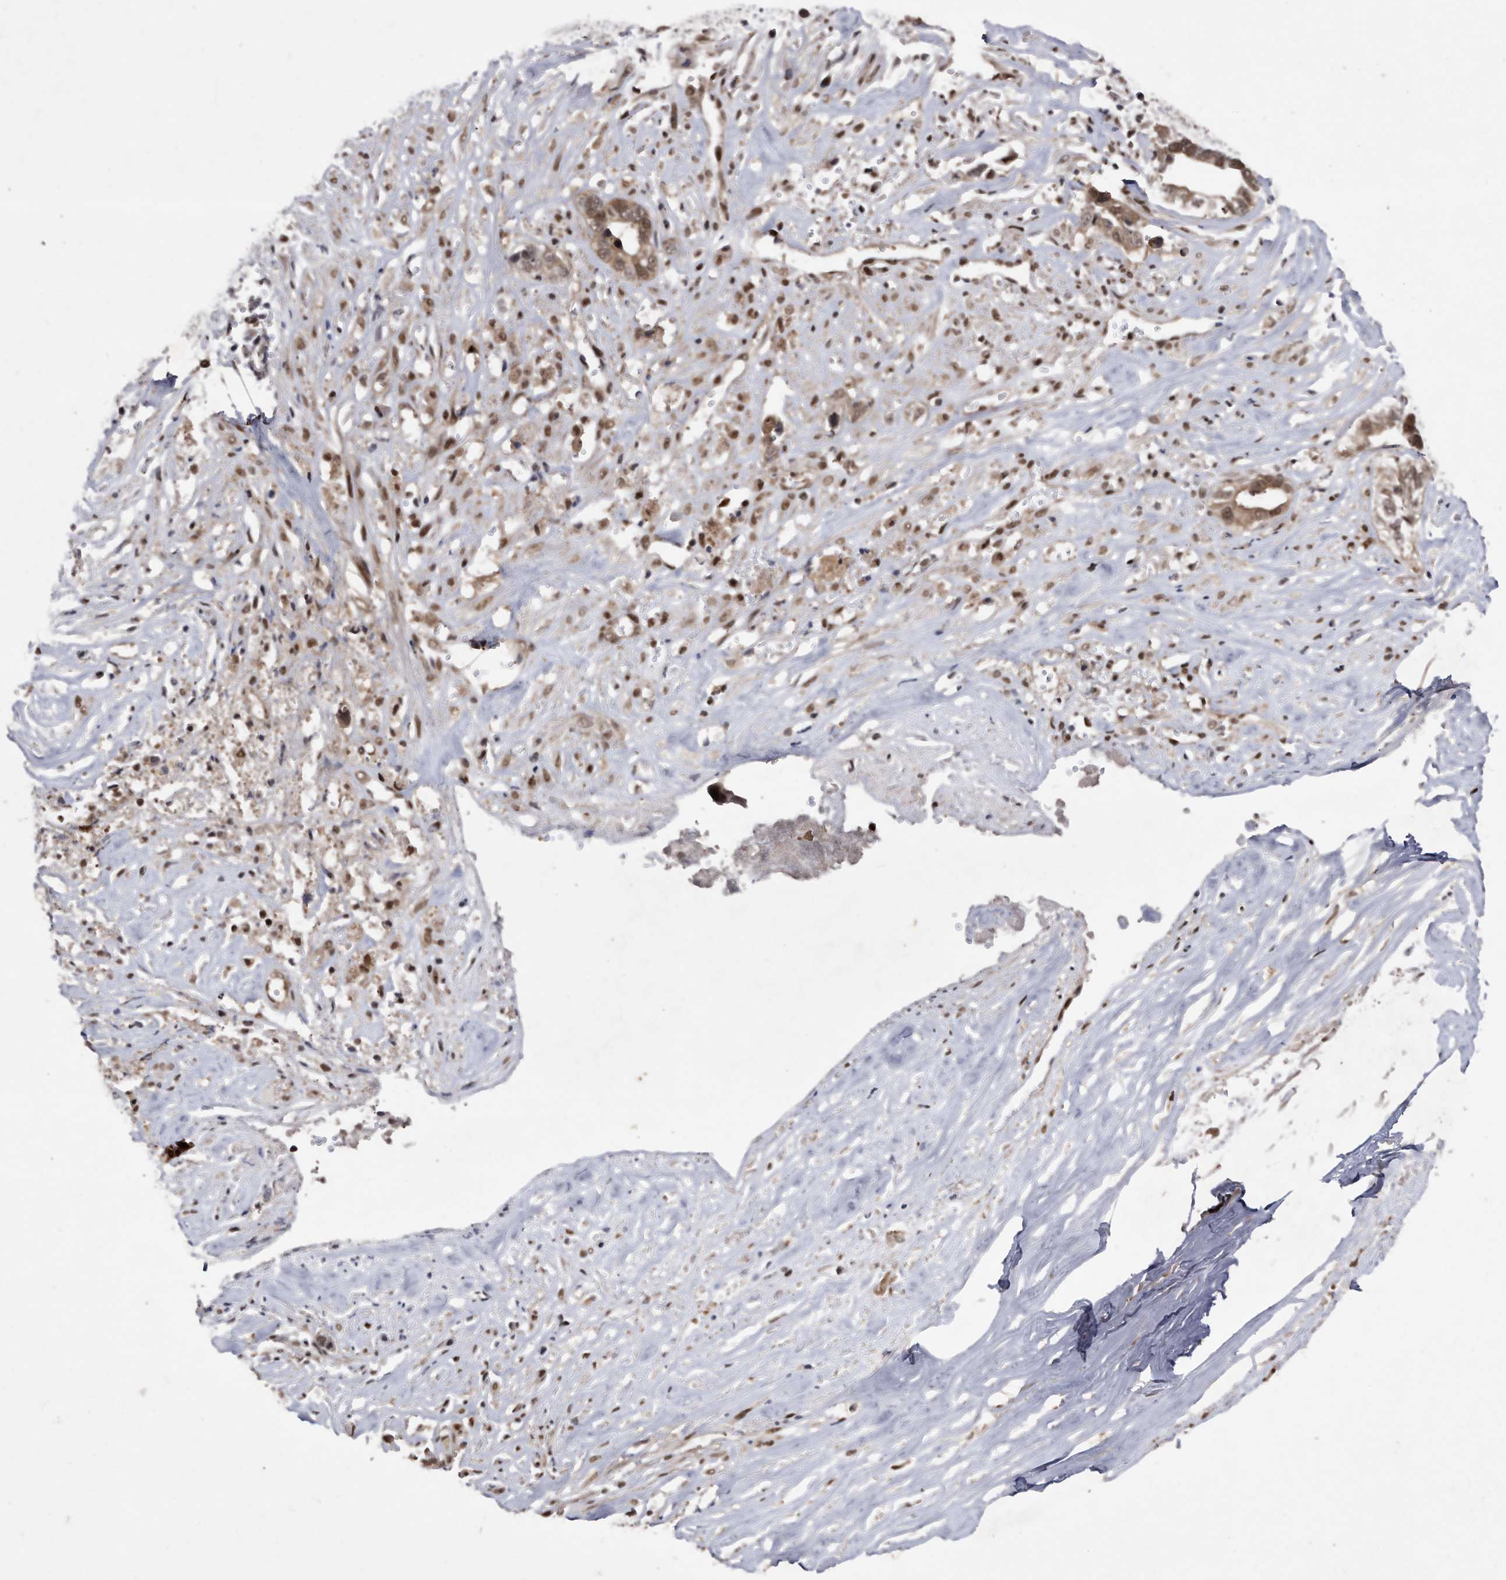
{"staining": {"intensity": "moderate", "quantity": ">75%", "location": "cytoplasmic/membranous,nuclear"}, "tissue": "liver cancer", "cell_type": "Tumor cells", "image_type": "cancer", "snomed": [{"axis": "morphology", "description": "Cholangiocarcinoma"}, {"axis": "topography", "description": "Liver"}], "caption": "A medium amount of moderate cytoplasmic/membranous and nuclear staining is identified in about >75% of tumor cells in liver cancer (cholangiocarcinoma) tissue.", "gene": "RAD23B", "patient": {"sex": "female", "age": 79}}